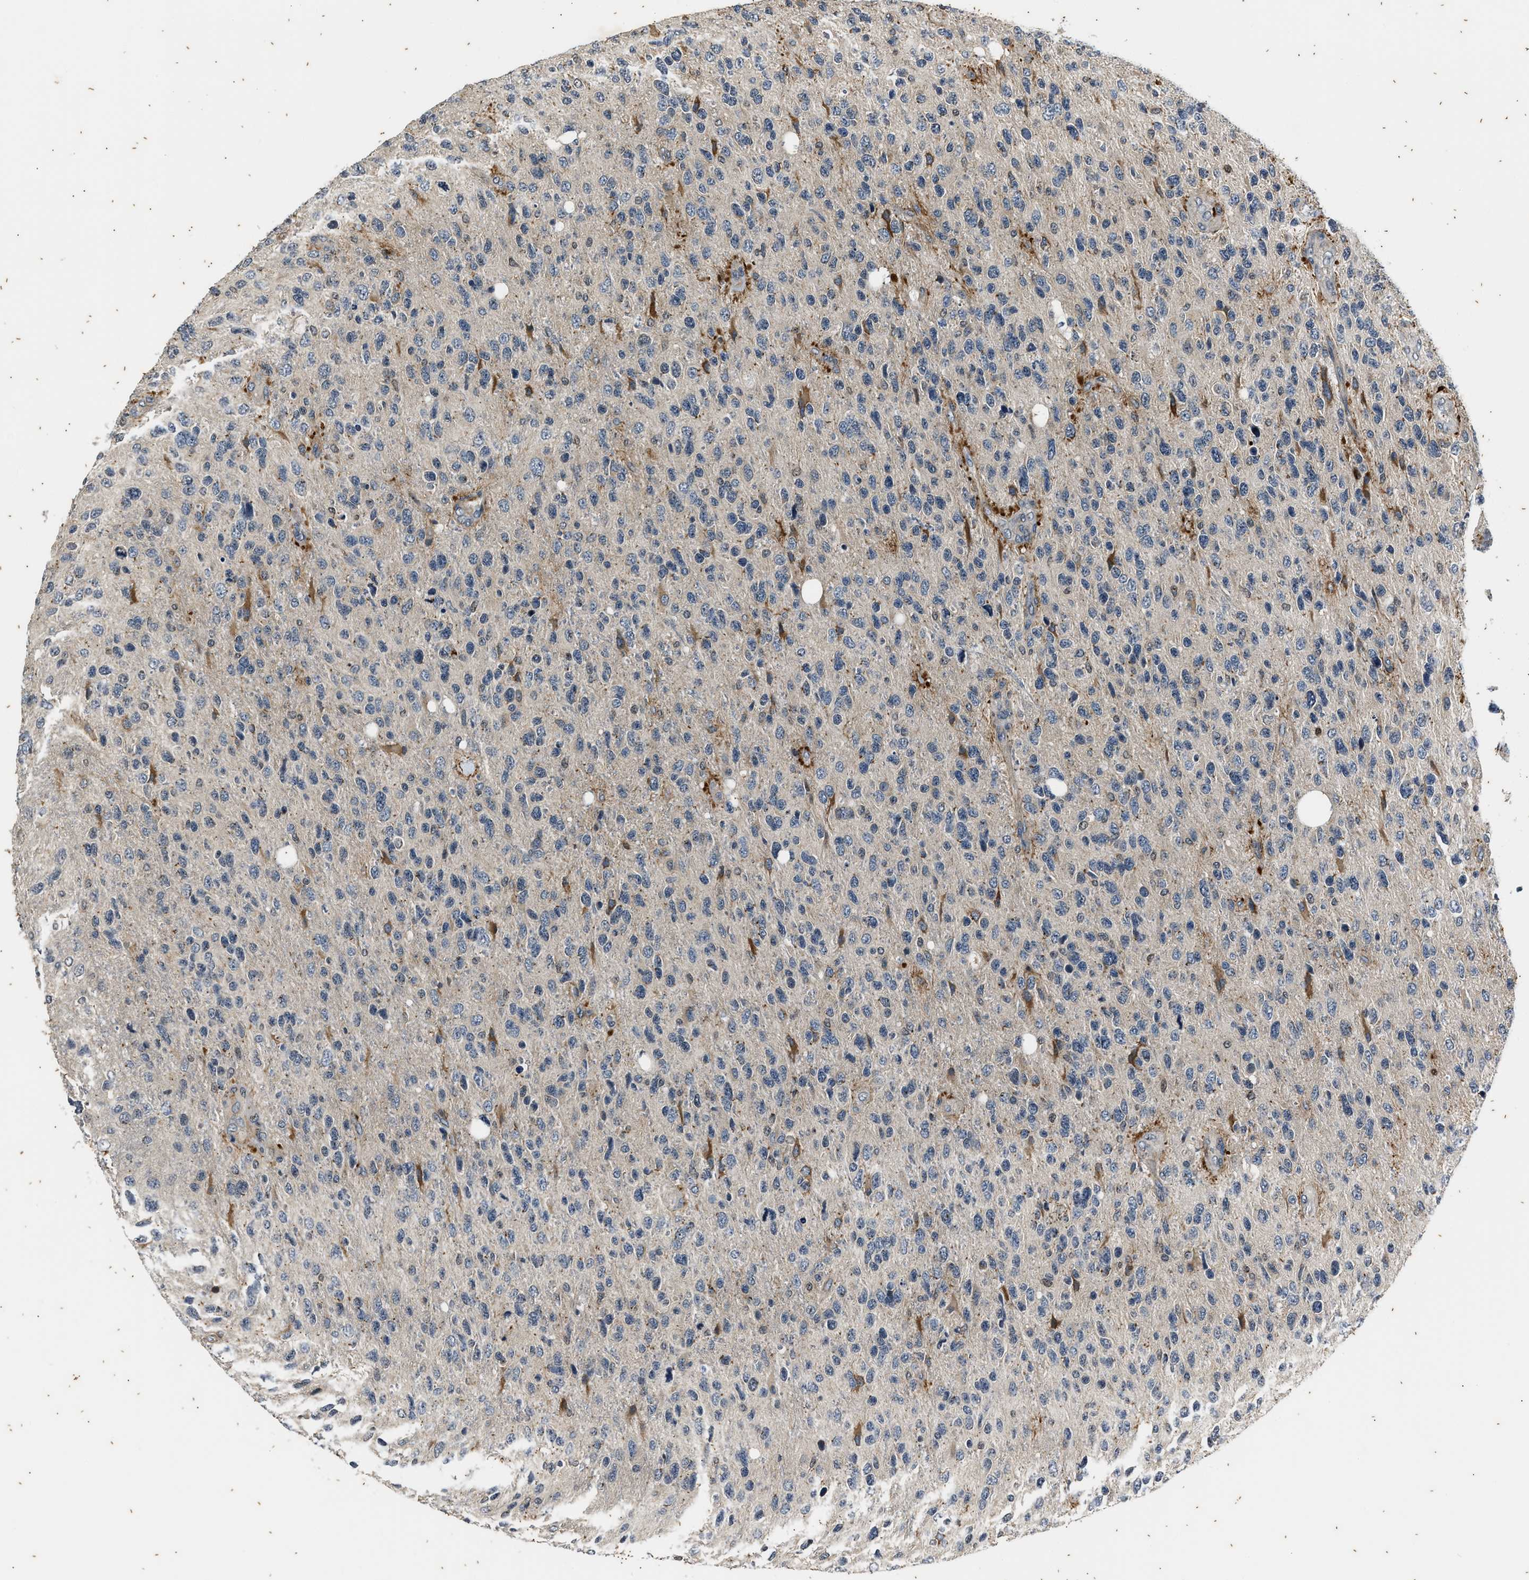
{"staining": {"intensity": "negative", "quantity": "none", "location": "none"}, "tissue": "glioma", "cell_type": "Tumor cells", "image_type": "cancer", "snomed": [{"axis": "morphology", "description": "Glioma, malignant, High grade"}, {"axis": "topography", "description": "Brain"}], "caption": "Micrograph shows no significant protein expression in tumor cells of high-grade glioma (malignant).", "gene": "PTPN7", "patient": {"sex": "female", "age": 58}}